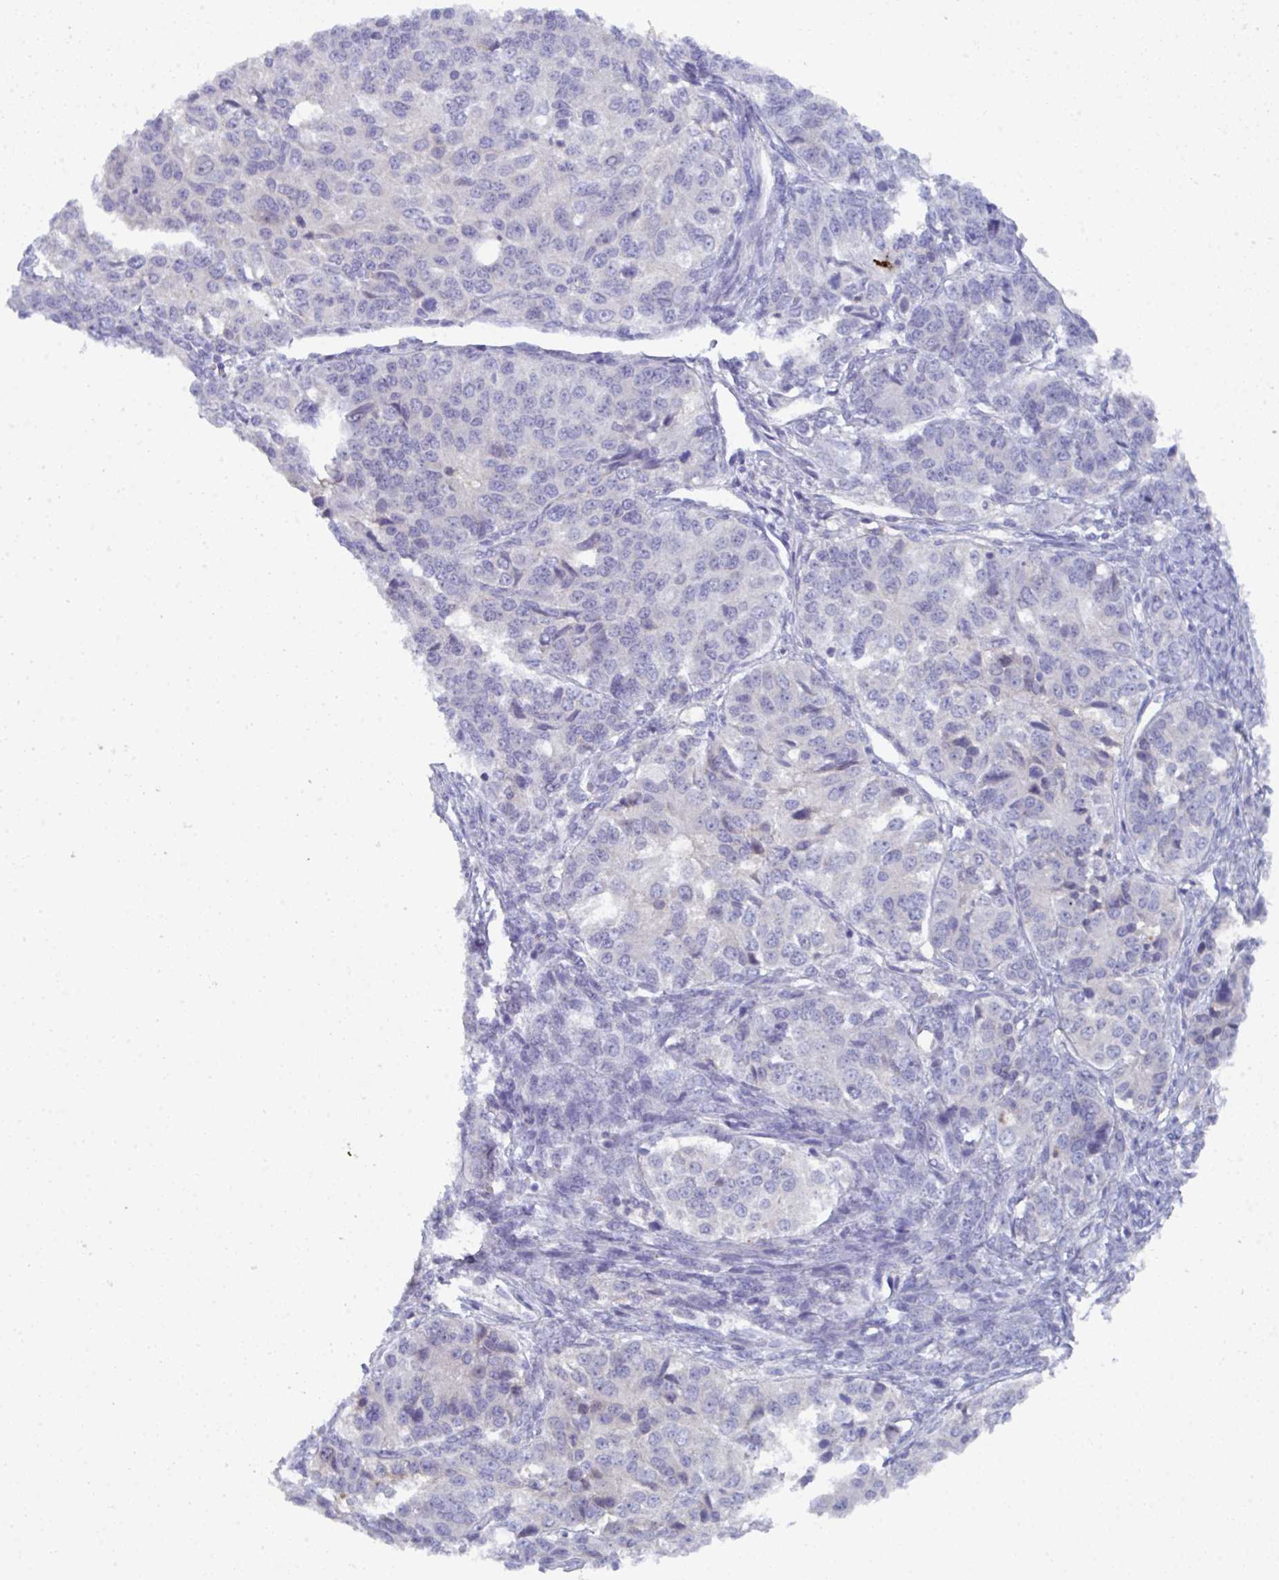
{"staining": {"intensity": "negative", "quantity": "none", "location": "none"}, "tissue": "ovarian cancer", "cell_type": "Tumor cells", "image_type": "cancer", "snomed": [{"axis": "morphology", "description": "Carcinoma, endometroid"}, {"axis": "topography", "description": "Ovary"}], "caption": "A micrograph of human ovarian cancer is negative for staining in tumor cells.", "gene": "KCNK5", "patient": {"sex": "female", "age": 51}}